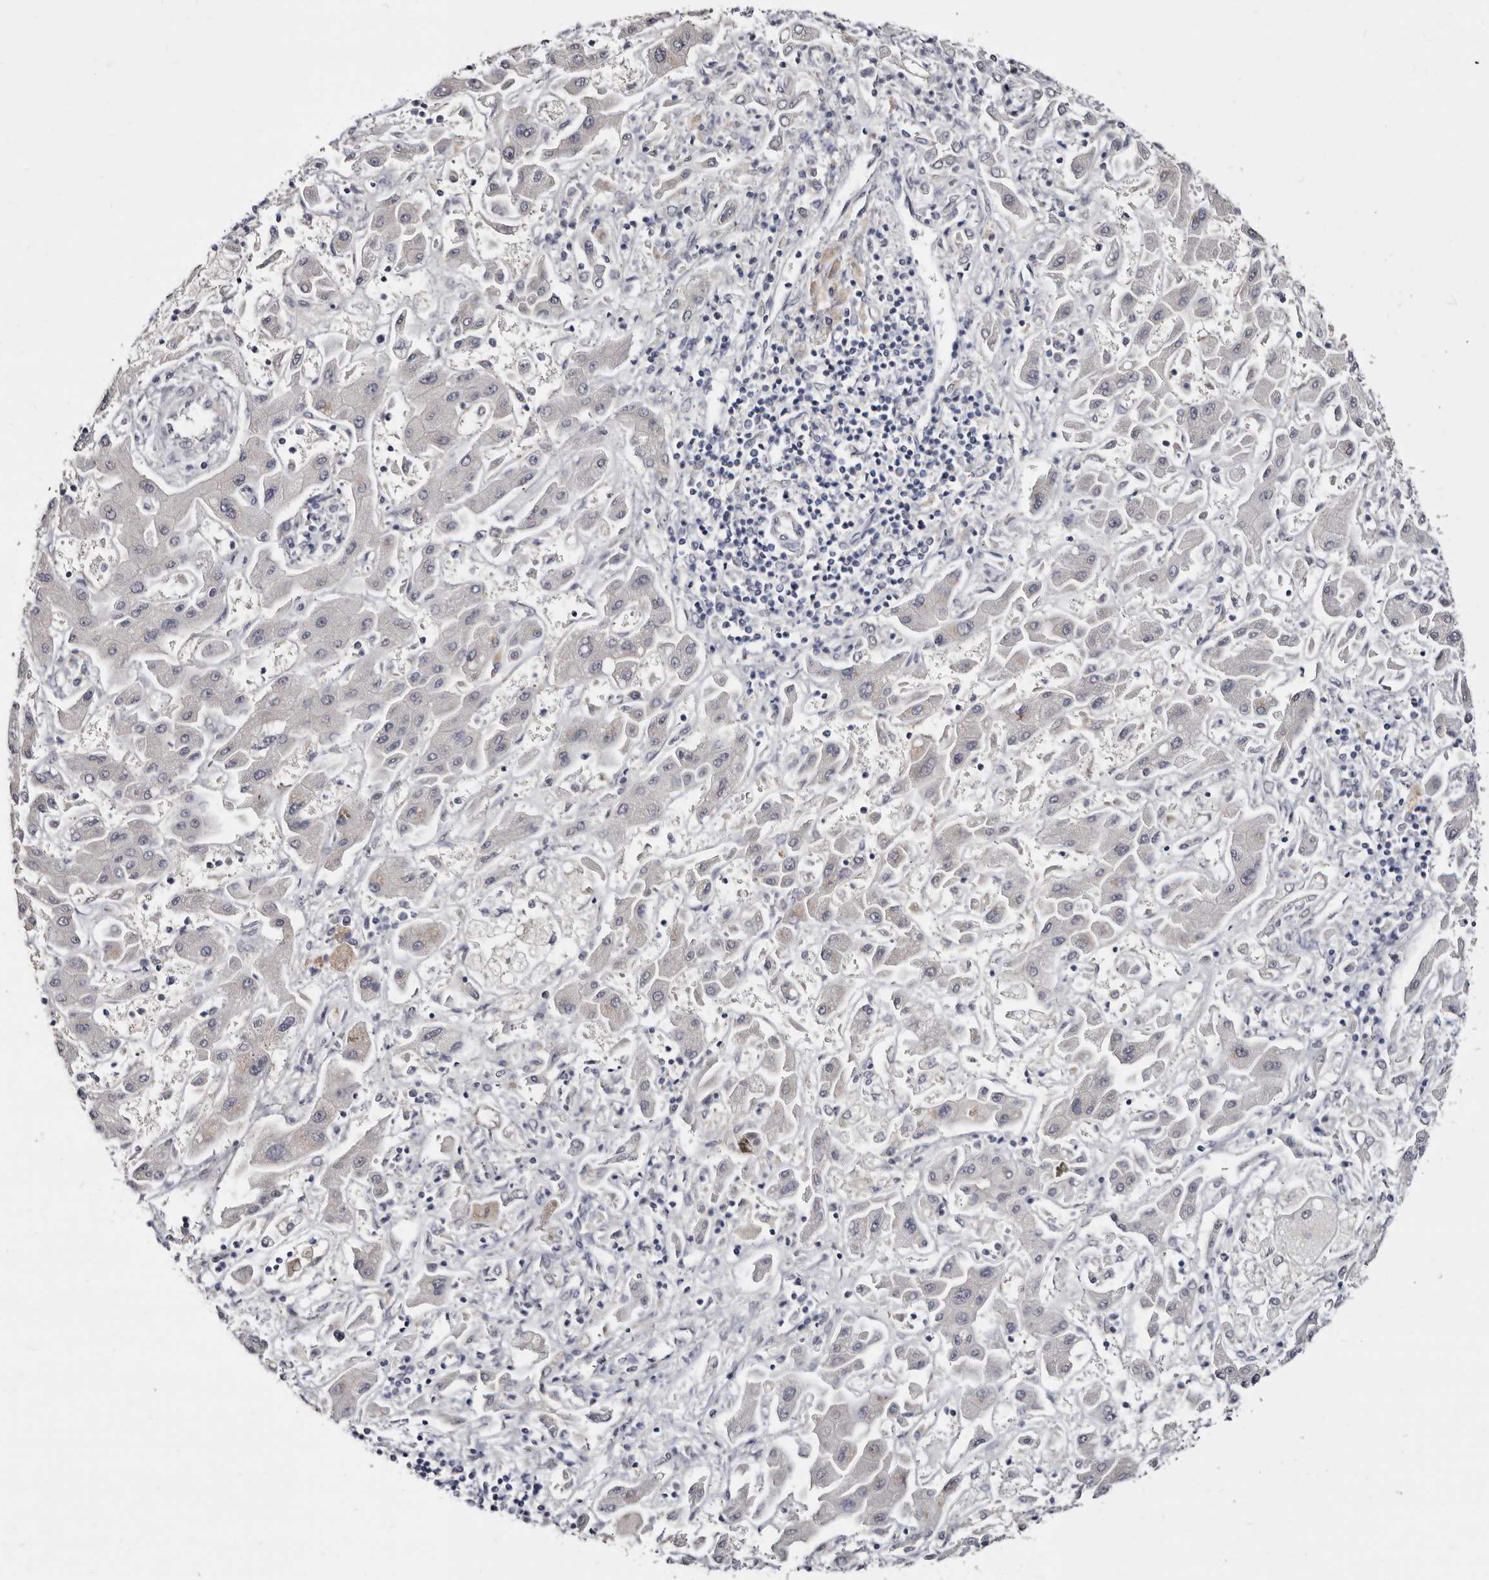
{"staining": {"intensity": "negative", "quantity": "none", "location": "none"}, "tissue": "liver cancer", "cell_type": "Tumor cells", "image_type": "cancer", "snomed": [{"axis": "morphology", "description": "Cholangiocarcinoma"}, {"axis": "topography", "description": "Liver"}], "caption": "Micrograph shows no protein positivity in tumor cells of liver cholangiocarcinoma tissue.", "gene": "KLHL4", "patient": {"sex": "male", "age": 50}}